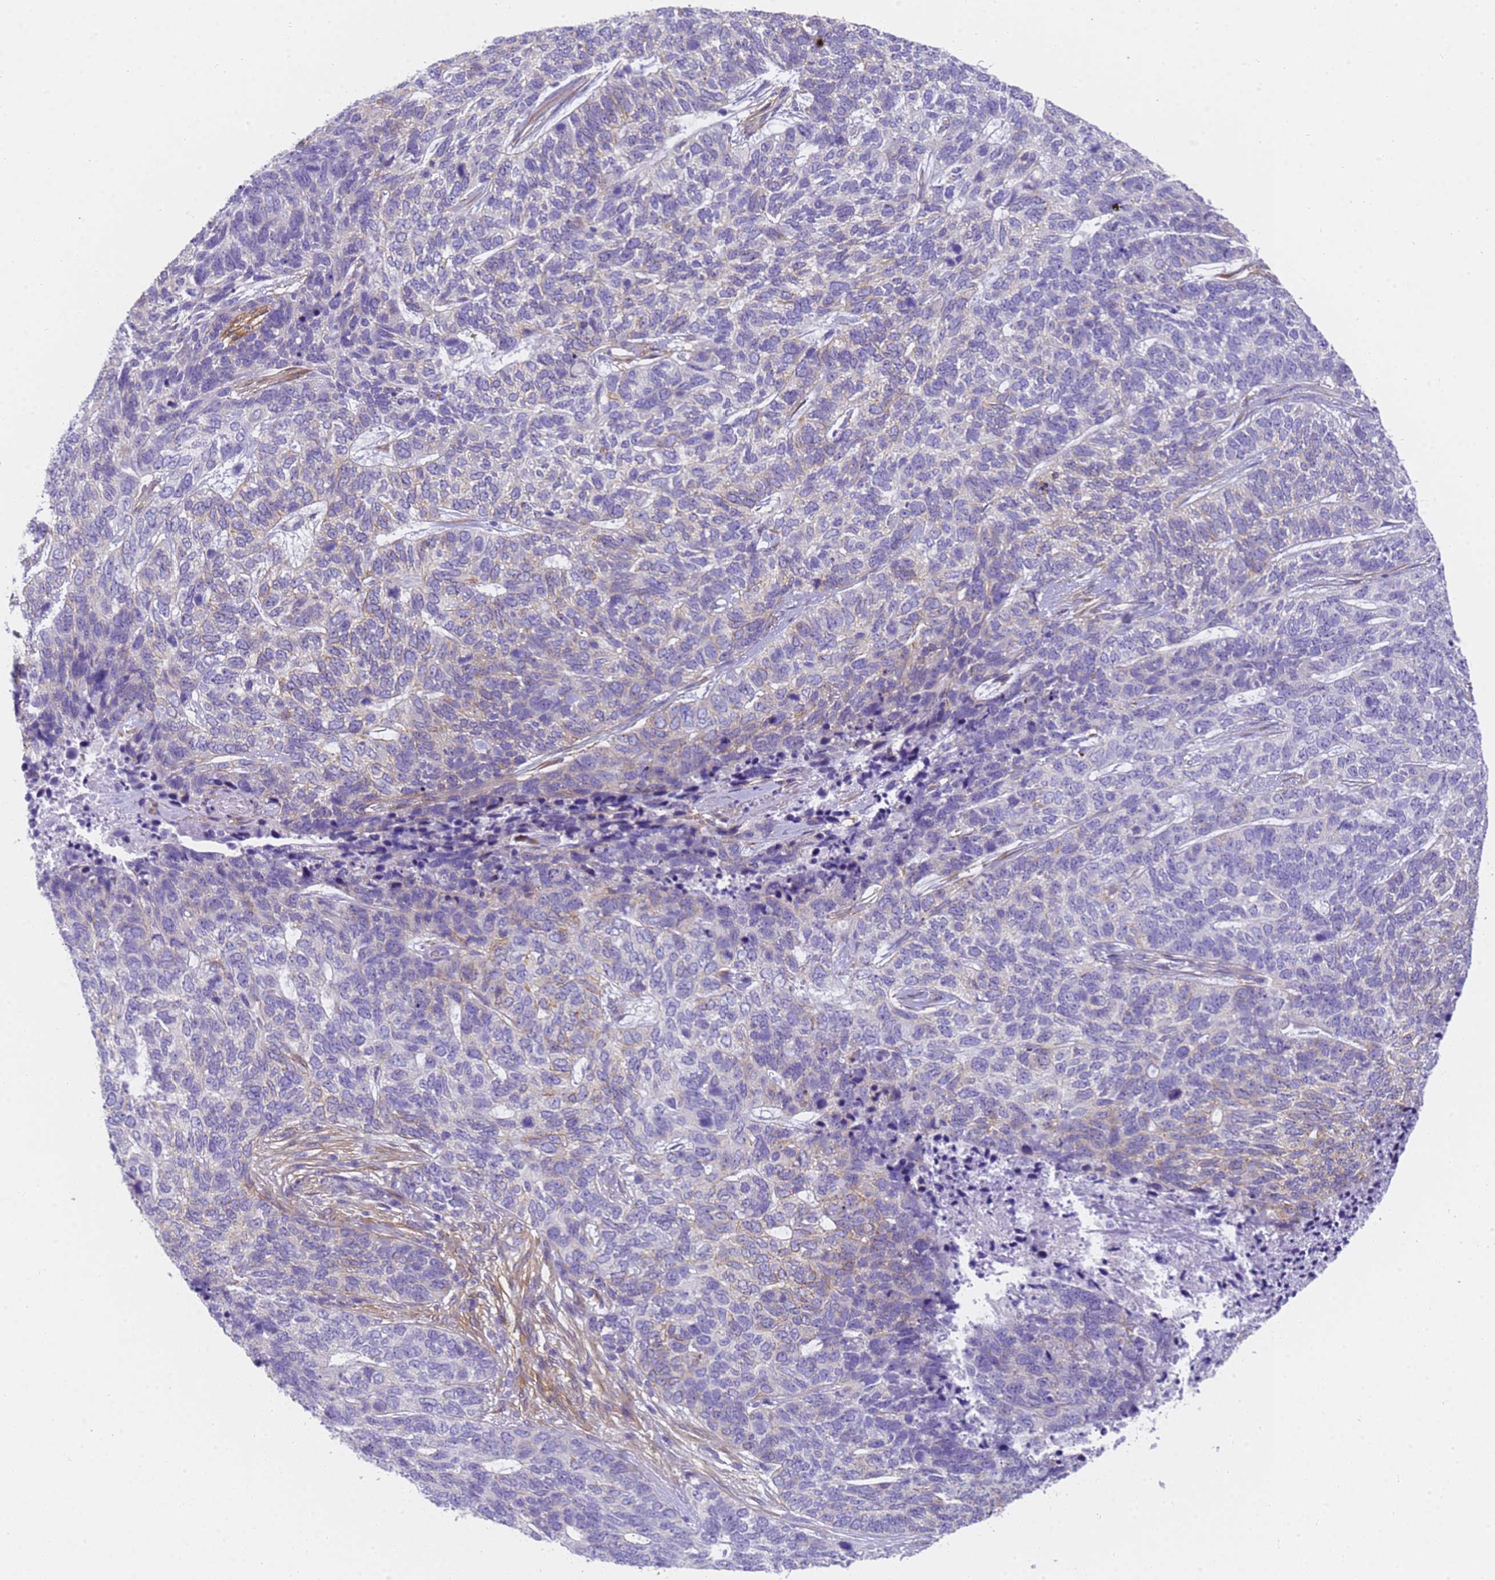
{"staining": {"intensity": "negative", "quantity": "none", "location": "none"}, "tissue": "skin cancer", "cell_type": "Tumor cells", "image_type": "cancer", "snomed": [{"axis": "morphology", "description": "Basal cell carcinoma"}, {"axis": "topography", "description": "Skin"}], "caption": "A photomicrograph of skin cancer (basal cell carcinoma) stained for a protein exhibits no brown staining in tumor cells. Brightfield microscopy of immunohistochemistry stained with DAB (brown) and hematoxylin (blue), captured at high magnification.", "gene": "MVB12A", "patient": {"sex": "female", "age": 65}}